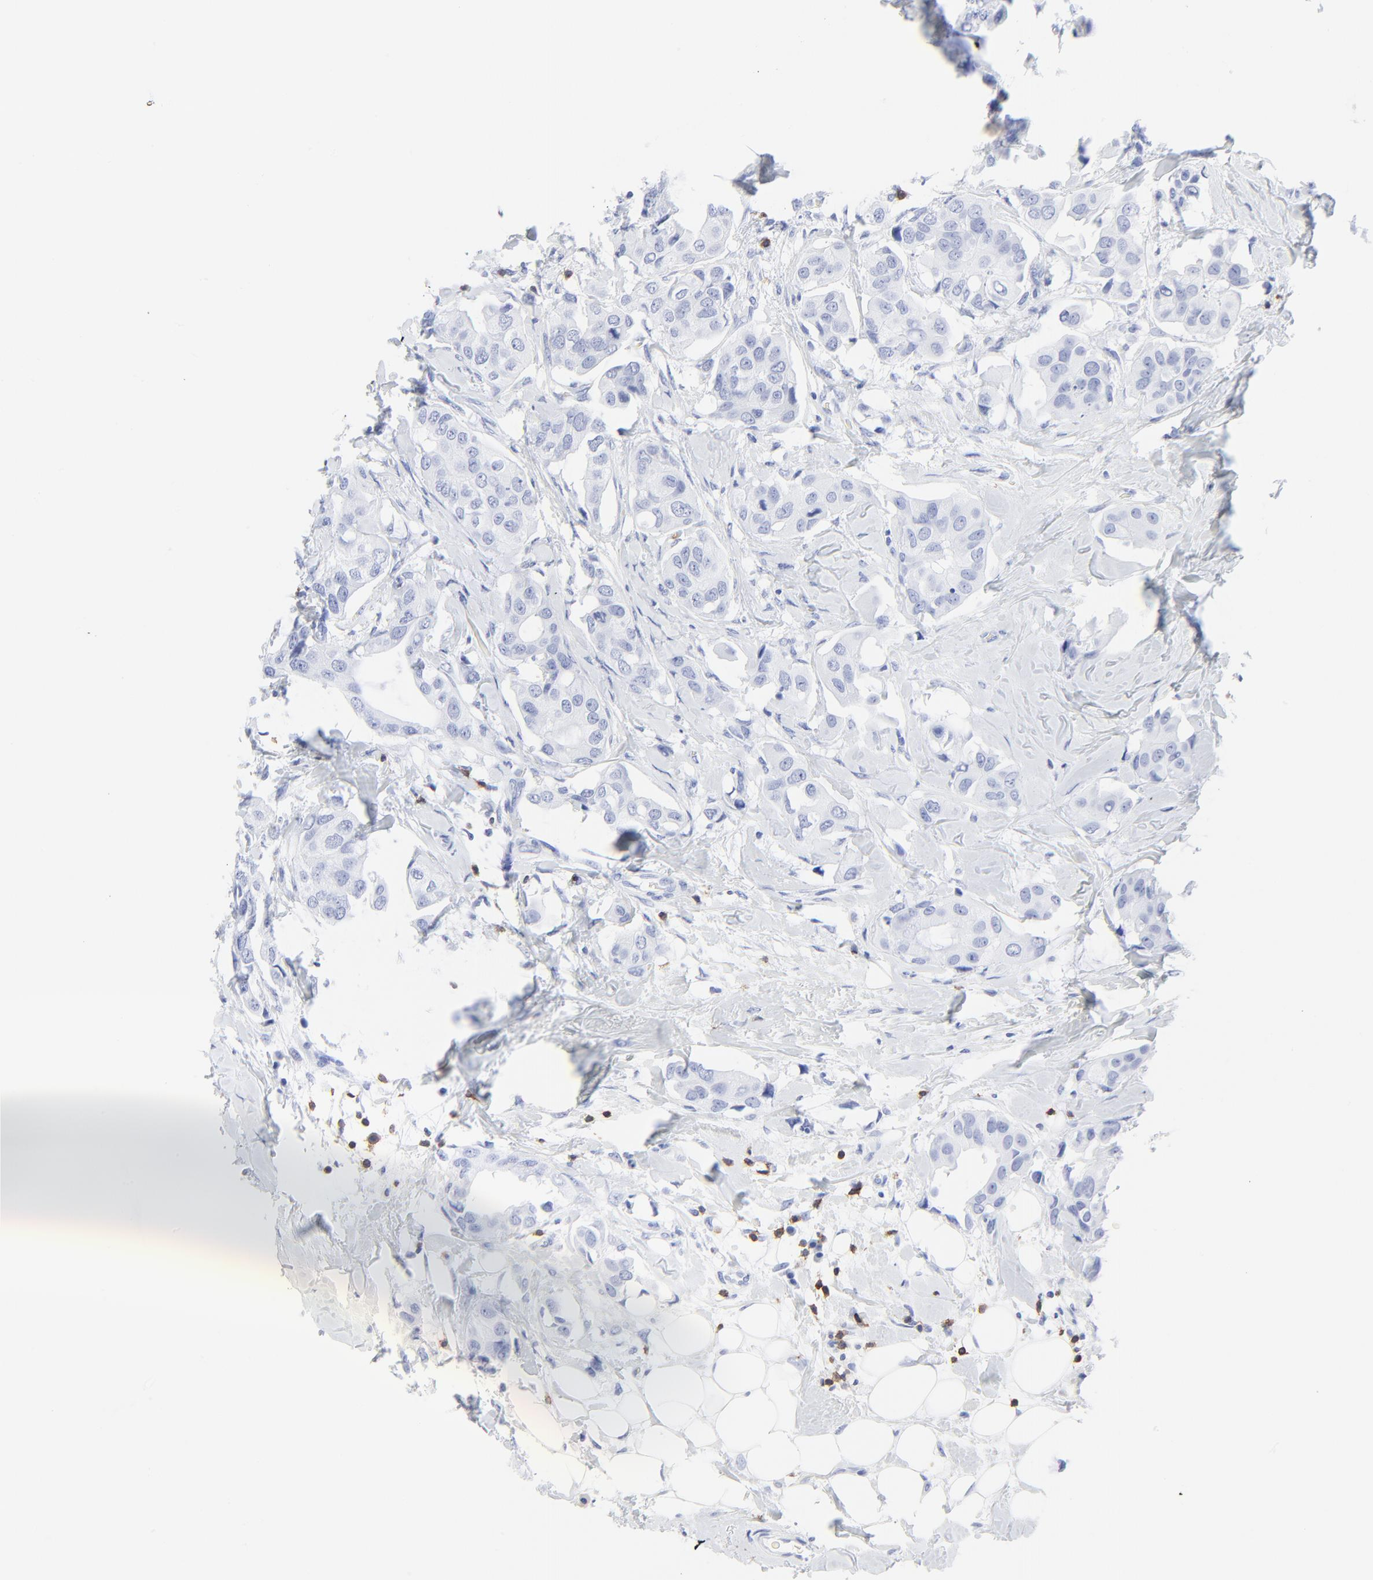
{"staining": {"intensity": "negative", "quantity": "none", "location": "none"}, "tissue": "breast cancer", "cell_type": "Tumor cells", "image_type": "cancer", "snomed": [{"axis": "morphology", "description": "Duct carcinoma"}, {"axis": "topography", "description": "Breast"}], "caption": "A high-resolution micrograph shows immunohistochemistry (IHC) staining of intraductal carcinoma (breast), which shows no significant expression in tumor cells.", "gene": "LCK", "patient": {"sex": "female", "age": 40}}